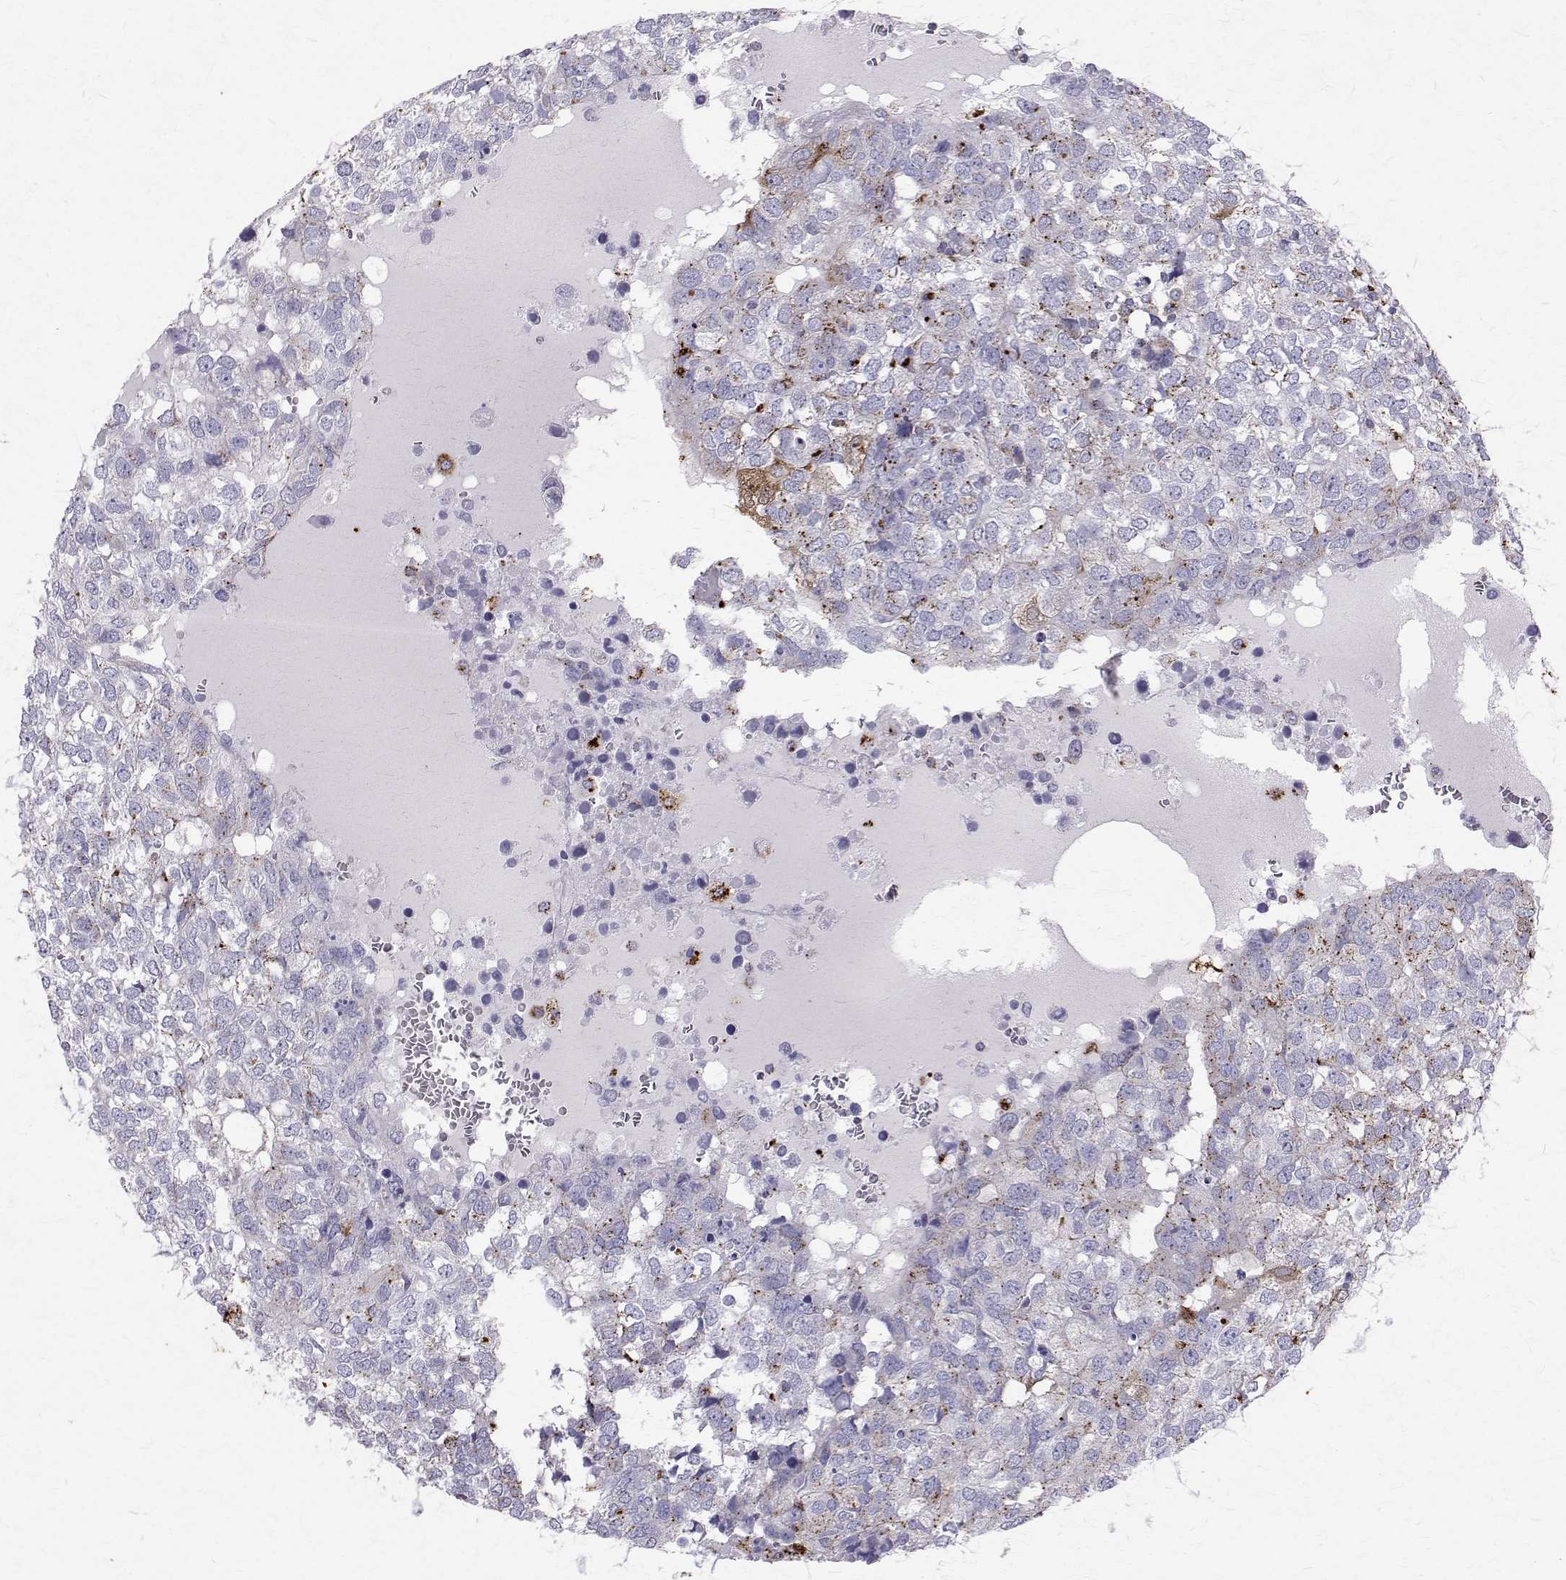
{"staining": {"intensity": "moderate", "quantity": "<25%", "location": "cytoplasmic/membranous"}, "tissue": "breast cancer", "cell_type": "Tumor cells", "image_type": "cancer", "snomed": [{"axis": "morphology", "description": "Duct carcinoma"}, {"axis": "topography", "description": "Breast"}], "caption": "This histopathology image displays breast cancer (intraductal carcinoma) stained with immunohistochemistry (IHC) to label a protein in brown. The cytoplasmic/membranous of tumor cells show moderate positivity for the protein. Nuclei are counter-stained blue.", "gene": "TPP1", "patient": {"sex": "female", "age": 30}}